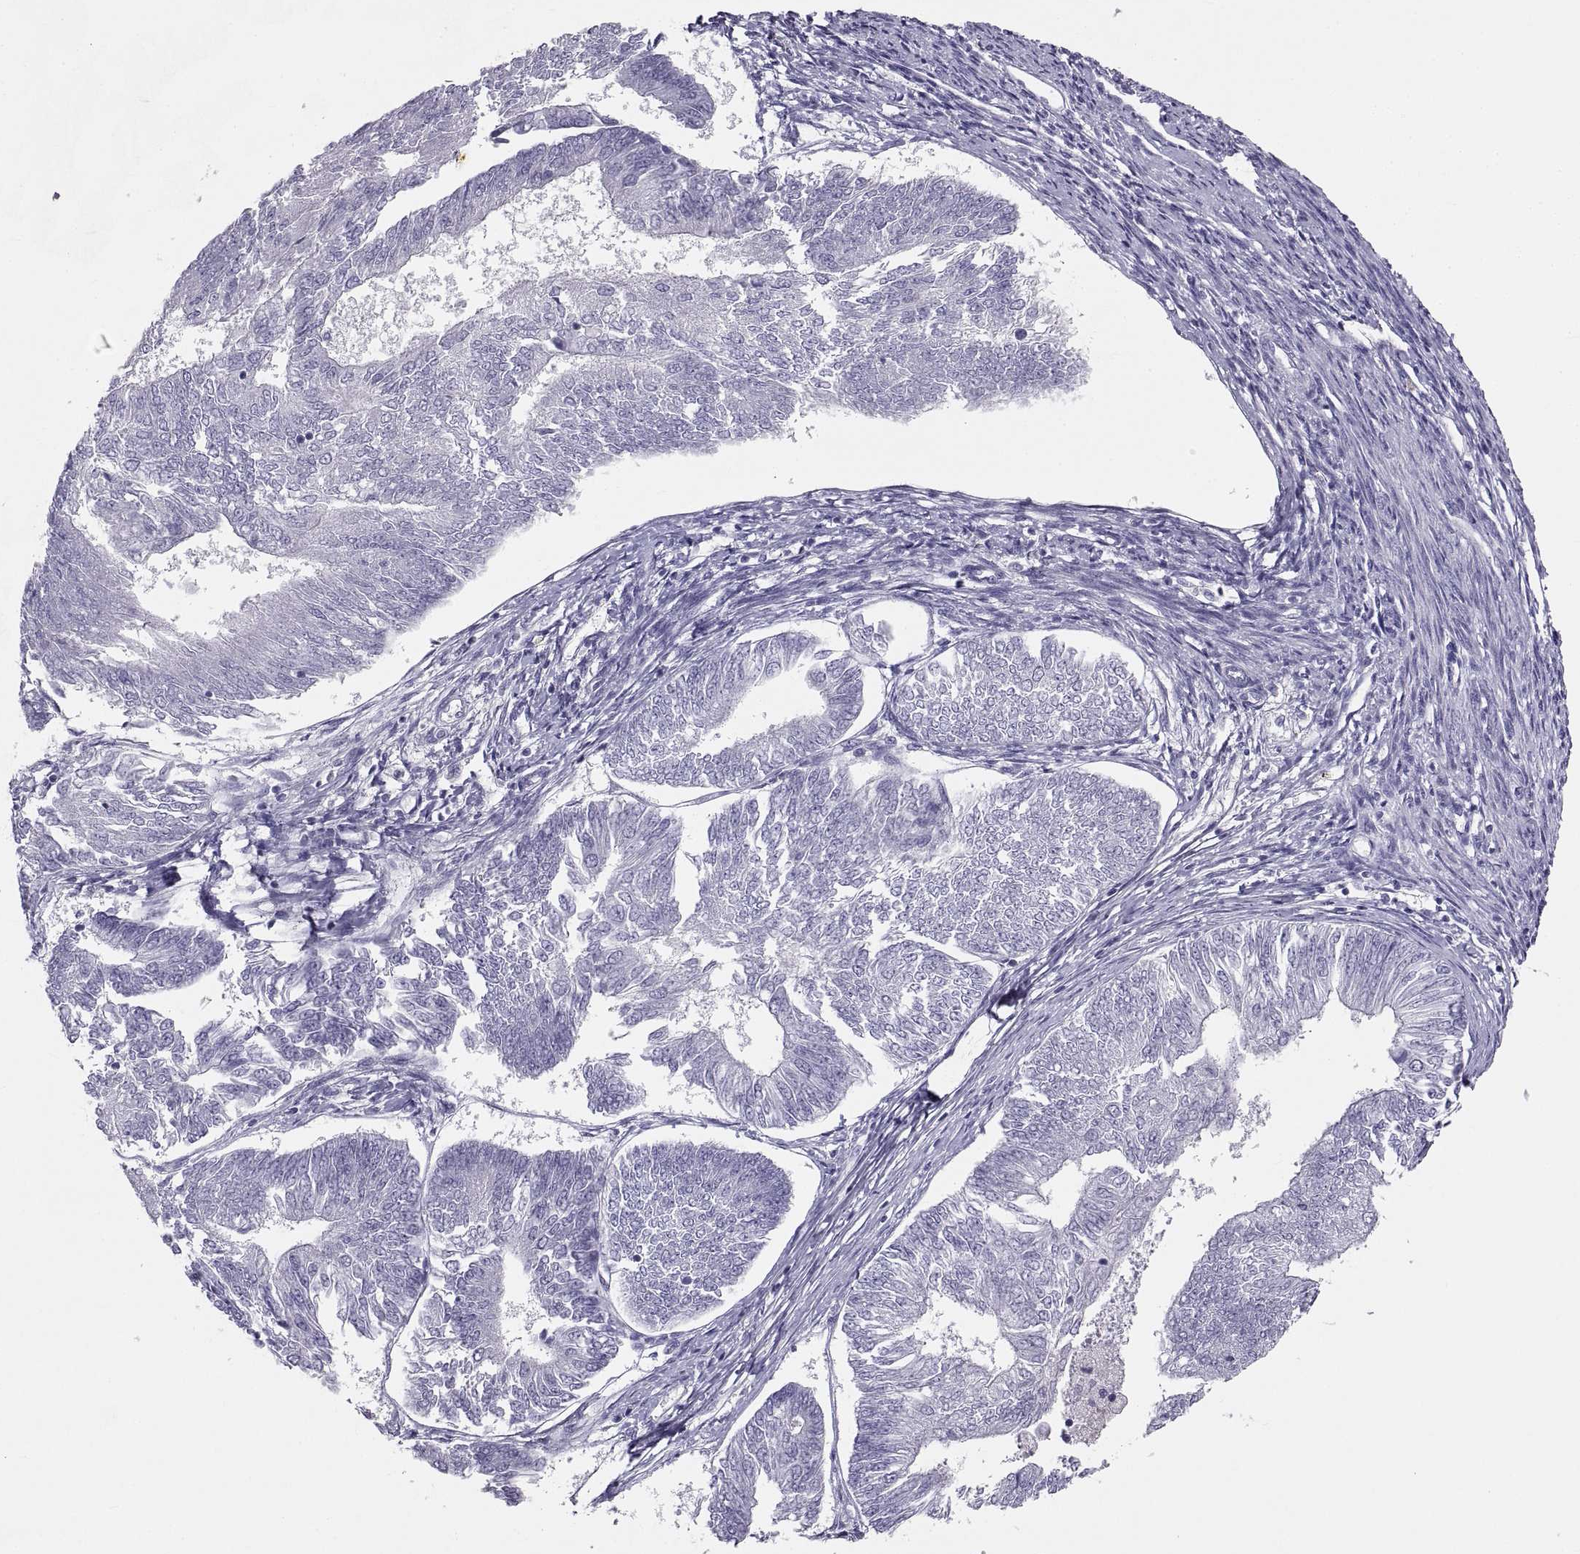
{"staining": {"intensity": "negative", "quantity": "none", "location": "none"}, "tissue": "endometrial cancer", "cell_type": "Tumor cells", "image_type": "cancer", "snomed": [{"axis": "morphology", "description": "Adenocarcinoma, NOS"}, {"axis": "topography", "description": "Endometrium"}], "caption": "Endometrial cancer (adenocarcinoma) was stained to show a protein in brown. There is no significant expression in tumor cells. (Stains: DAB (3,3'-diaminobenzidine) immunohistochemistry (IHC) with hematoxylin counter stain, Microscopy: brightfield microscopy at high magnification).", "gene": "CRYBB3", "patient": {"sex": "female", "age": 58}}